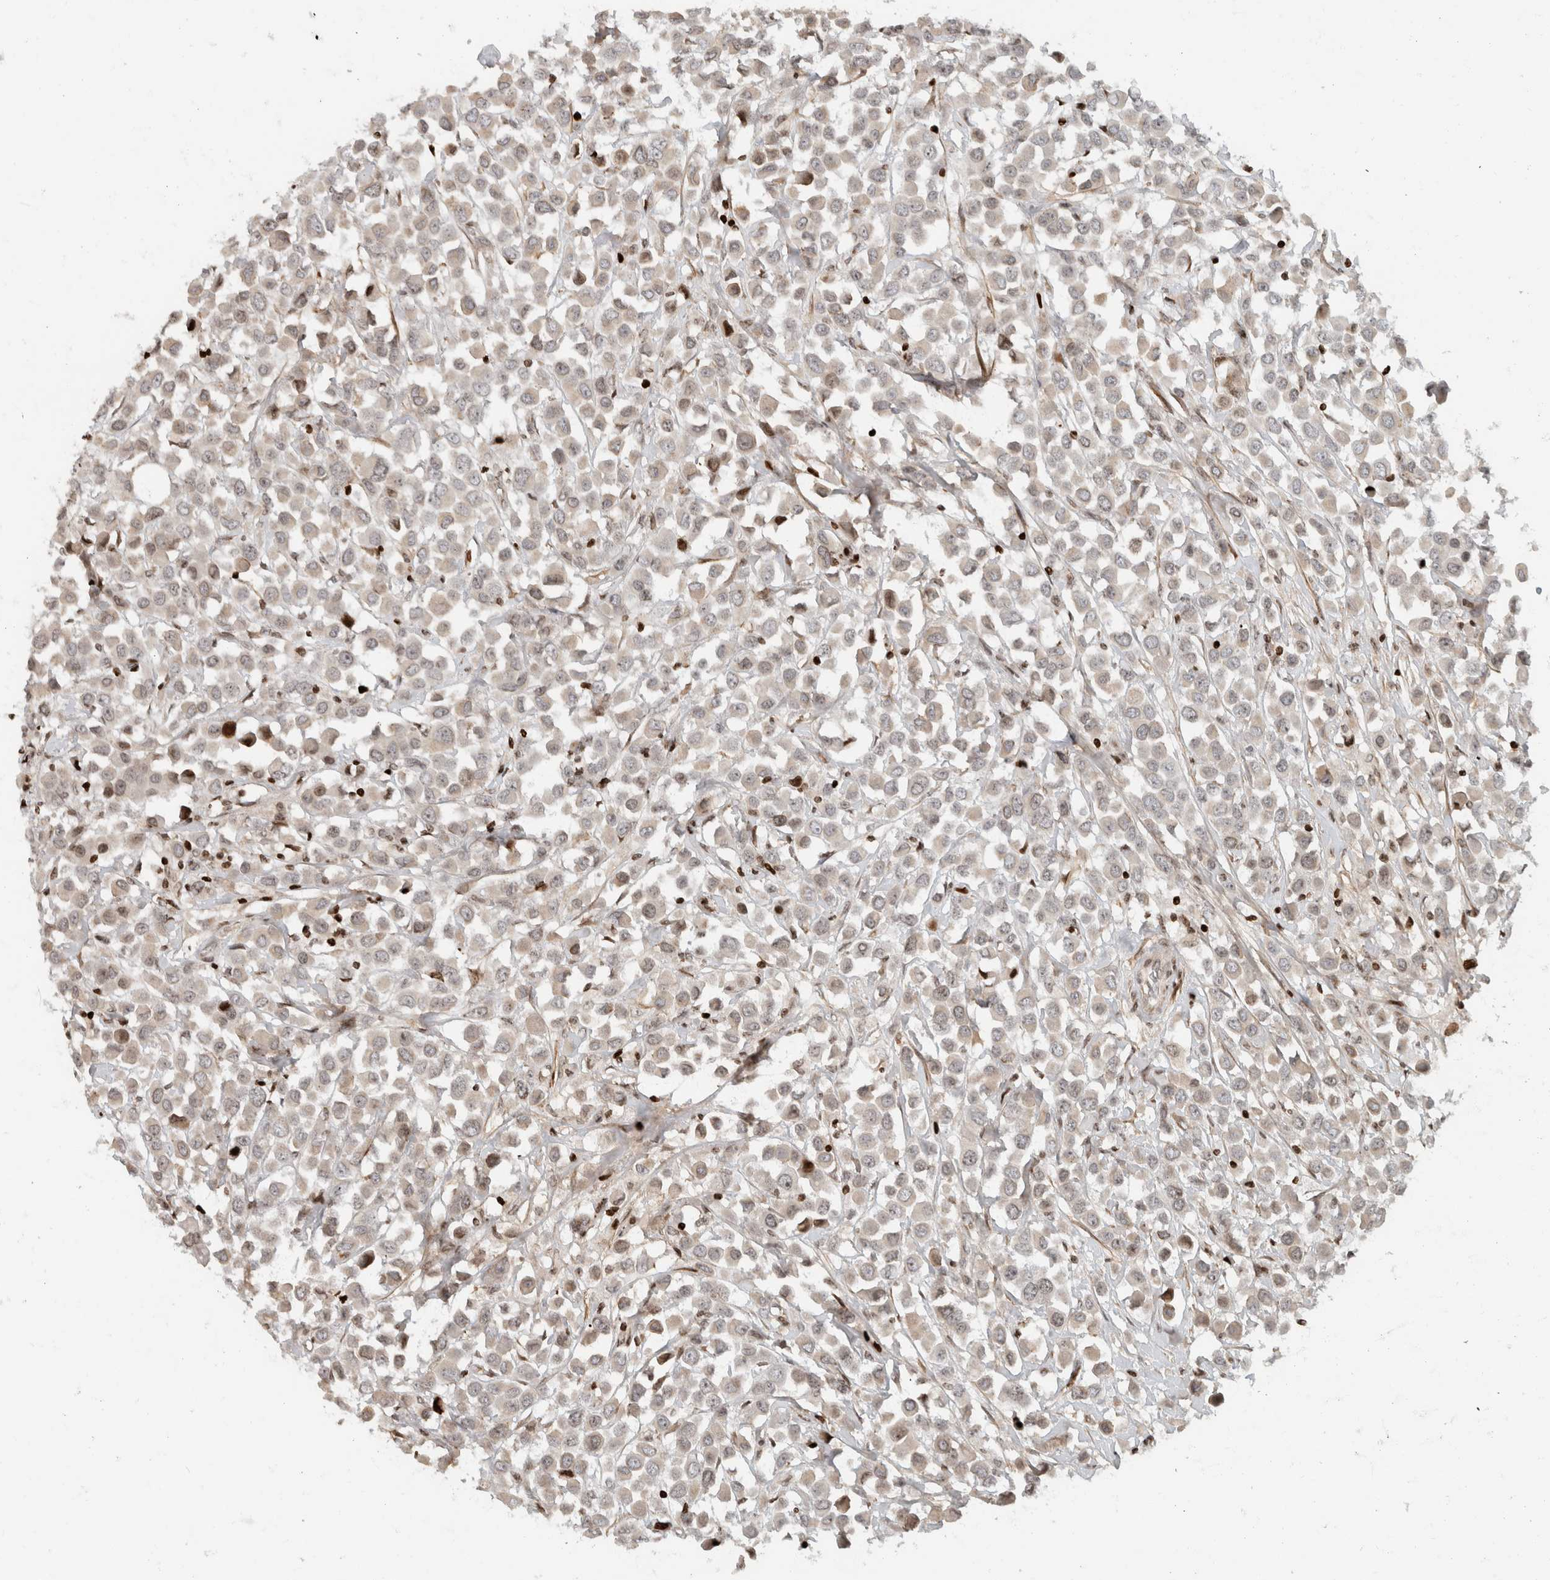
{"staining": {"intensity": "weak", "quantity": "25%-75%", "location": "cytoplasmic/membranous"}, "tissue": "breast cancer", "cell_type": "Tumor cells", "image_type": "cancer", "snomed": [{"axis": "morphology", "description": "Duct carcinoma"}, {"axis": "topography", "description": "Breast"}], "caption": "Human breast cancer (intraductal carcinoma) stained with a protein marker displays weak staining in tumor cells.", "gene": "GINS4", "patient": {"sex": "female", "age": 61}}